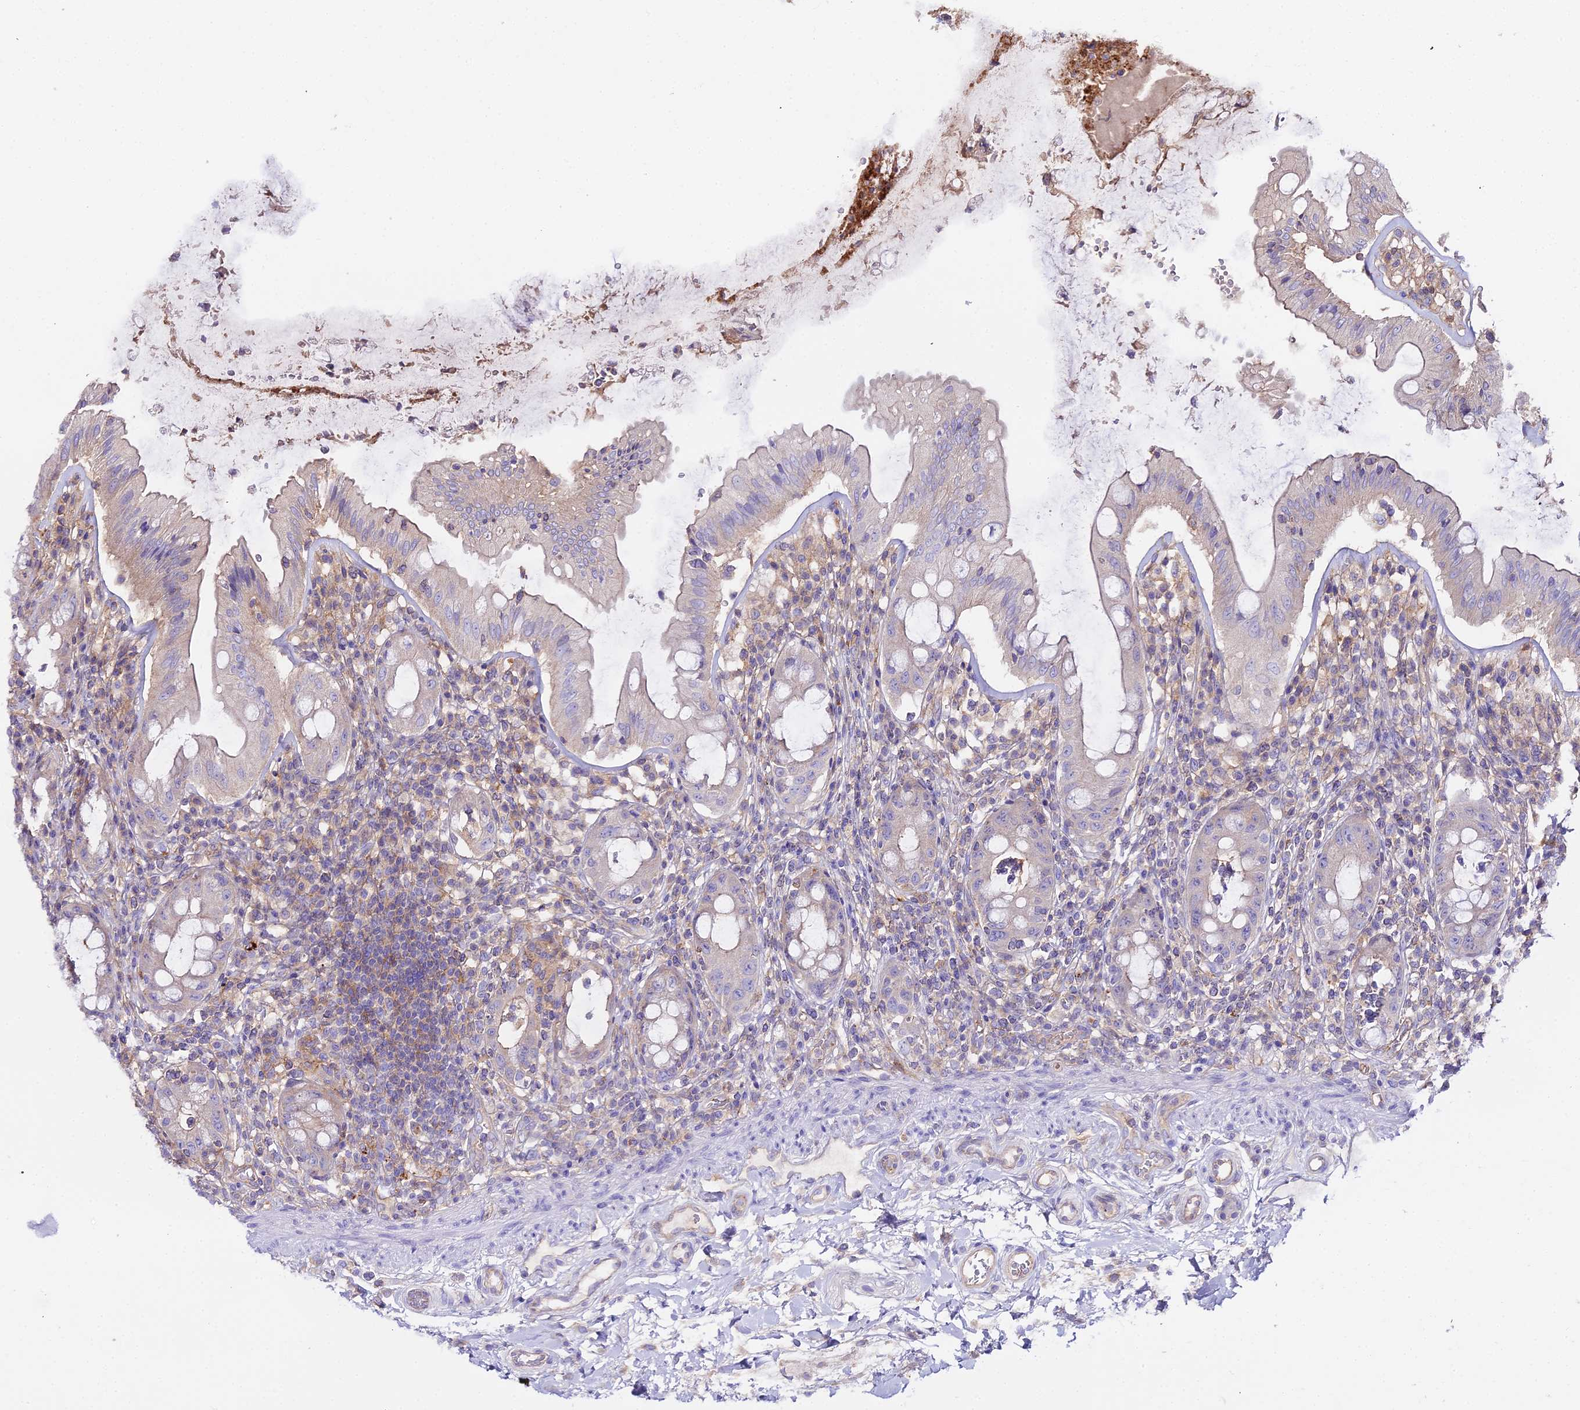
{"staining": {"intensity": "weak", "quantity": "25%-75%", "location": "cytoplasmic/membranous"}, "tissue": "rectum", "cell_type": "Glandular cells", "image_type": "normal", "snomed": [{"axis": "morphology", "description": "Normal tissue, NOS"}, {"axis": "topography", "description": "Rectum"}], "caption": "This is an image of immunohistochemistry (IHC) staining of normal rectum, which shows weak positivity in the cytoplasmic/membranous of glandular cells.", "gene": "GLYAT", "patient": {"sex": "female", "age": 57}}